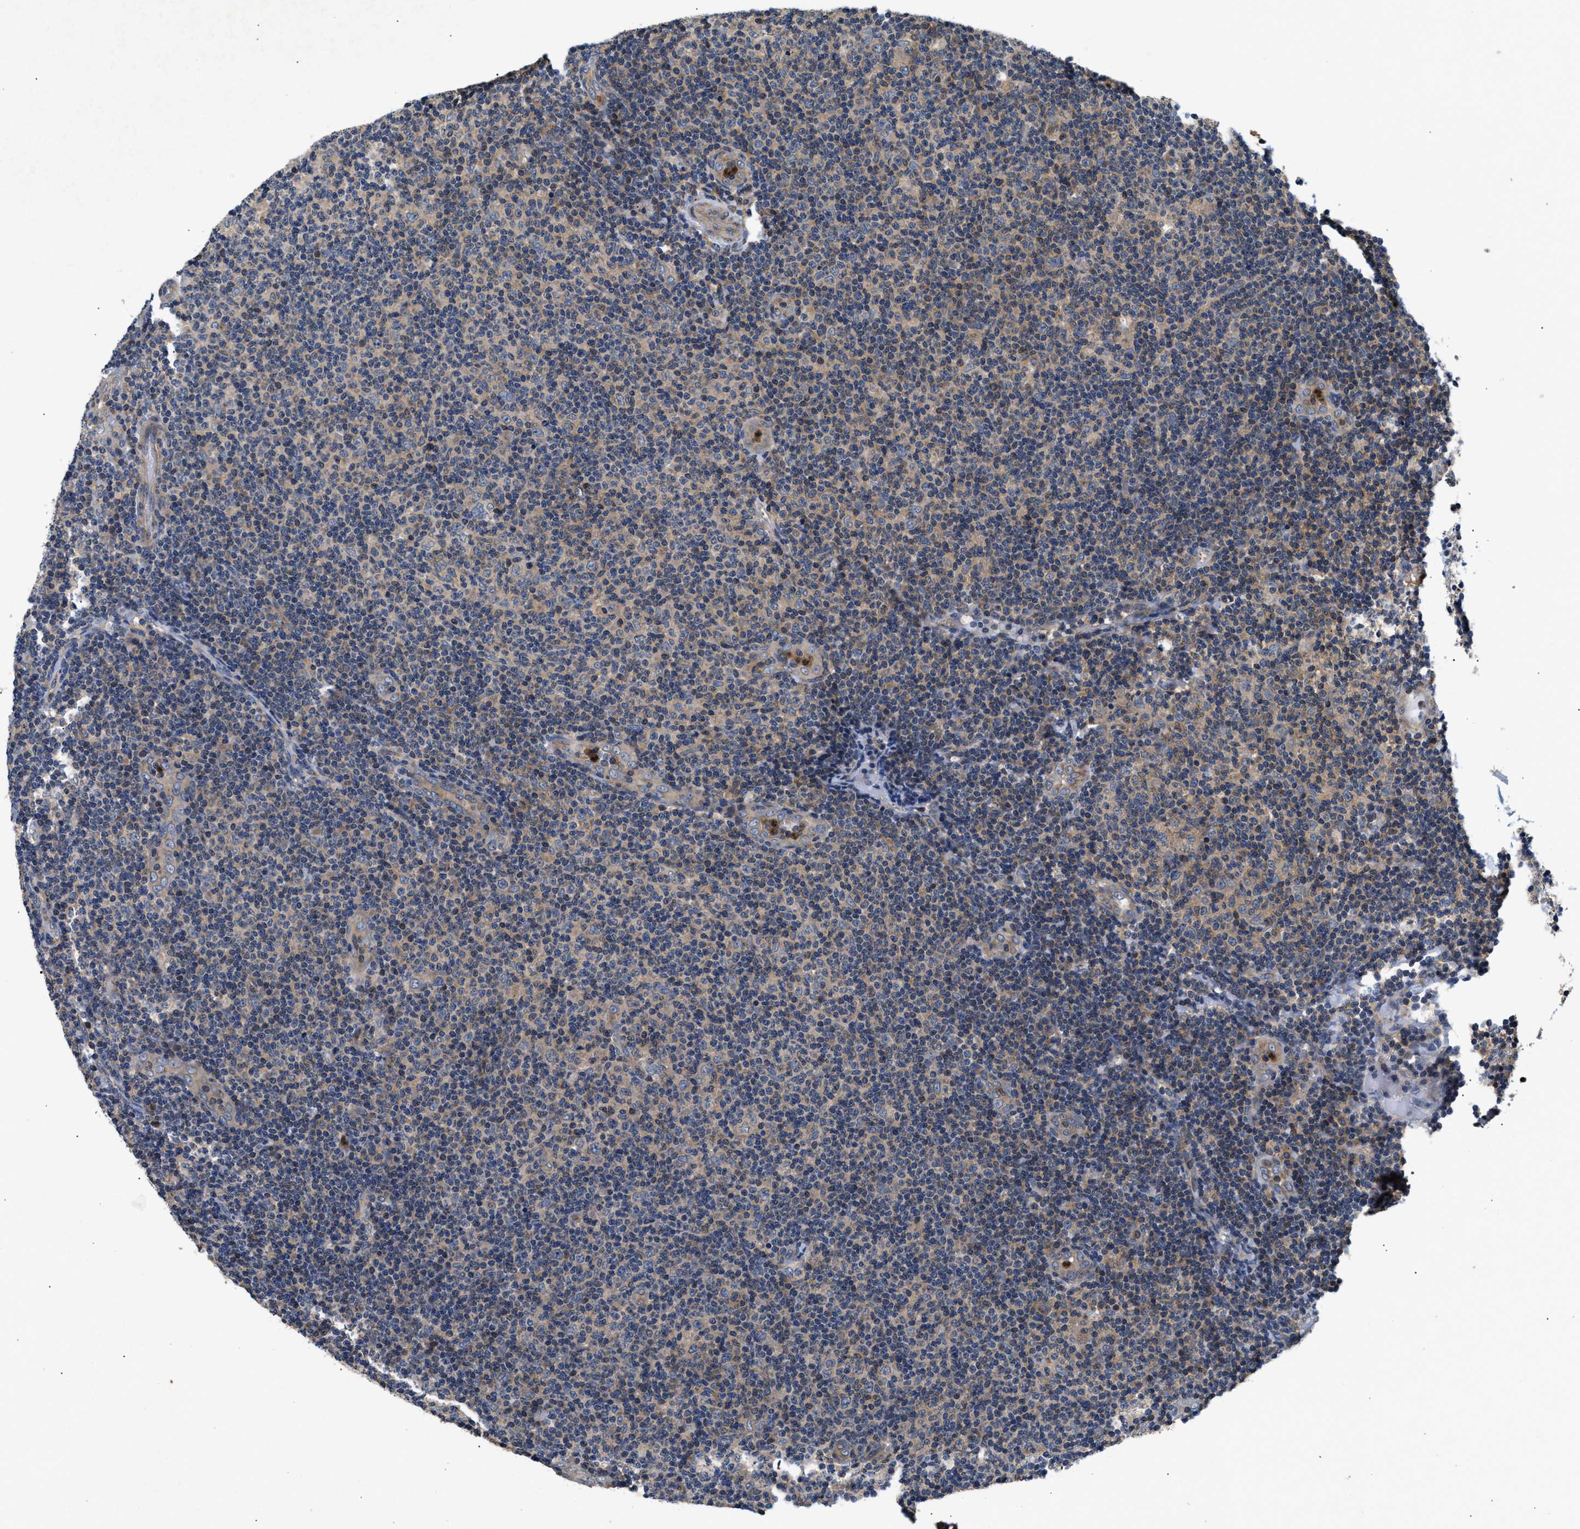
{"staining": {"intensity": "weak", "quantity": "<25%", "location": "cytoplasmic/membranous"}, "tissue": "lymphoma", "cell_type": "Tumor cells", "image_type": "cancer", "snomed": [{"axis": "morphology", "description": "Malignant lymphoma, non-Hodgkin's type, Low grade"}, {"axis": "topography", "description": "Lymph node"}], "caption": "Immunohistochemistry histopathology image of human lymphoma stained for a protein (brown), which shows no staining in tumor cells.", "gene": "CHUK", "patient": {"sex": "male", "age": 83}}